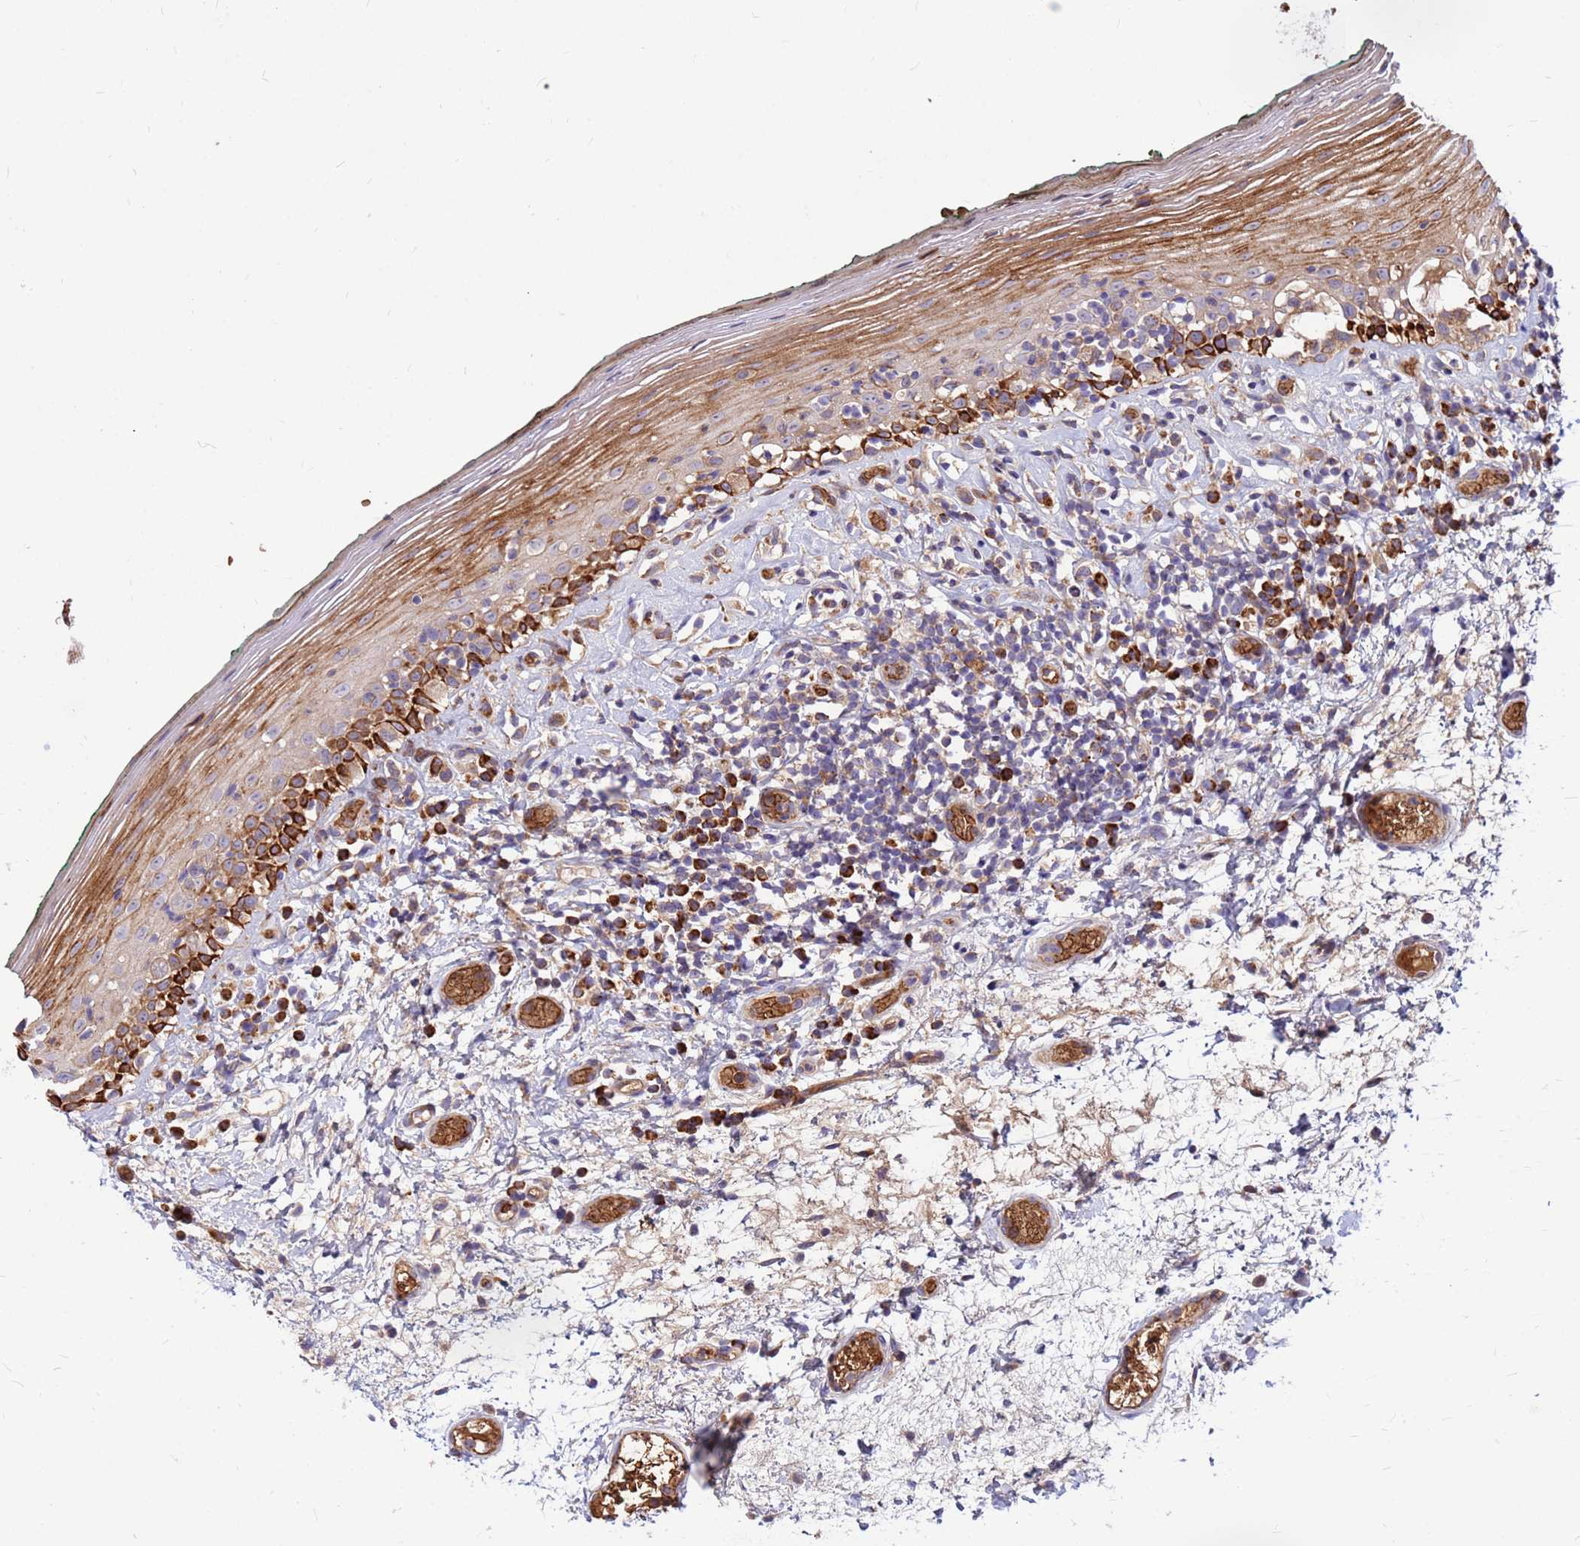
{"staining": {"intensity": "strong", "quantity": "25%-75%", "location": "cytoplasmic/membranous"}, "tissue": "oral mucosa", "cell_type": "Squamous epithelial cells", "image_type": "normal", "snomed": [{"axis": "morphology", "description": "Normal tissue, NOS"}, {"axis": "topography", "description": "Oral tissue"}], "caption": "Oral mucosa stained with a brown dye demonstrates strong cytoplasmic/membranous positive expression in approximately 25%-75% of squamous epithelial cells.", "gene": "ZNF669", "patient": {"sex": "female", "age": 83}}